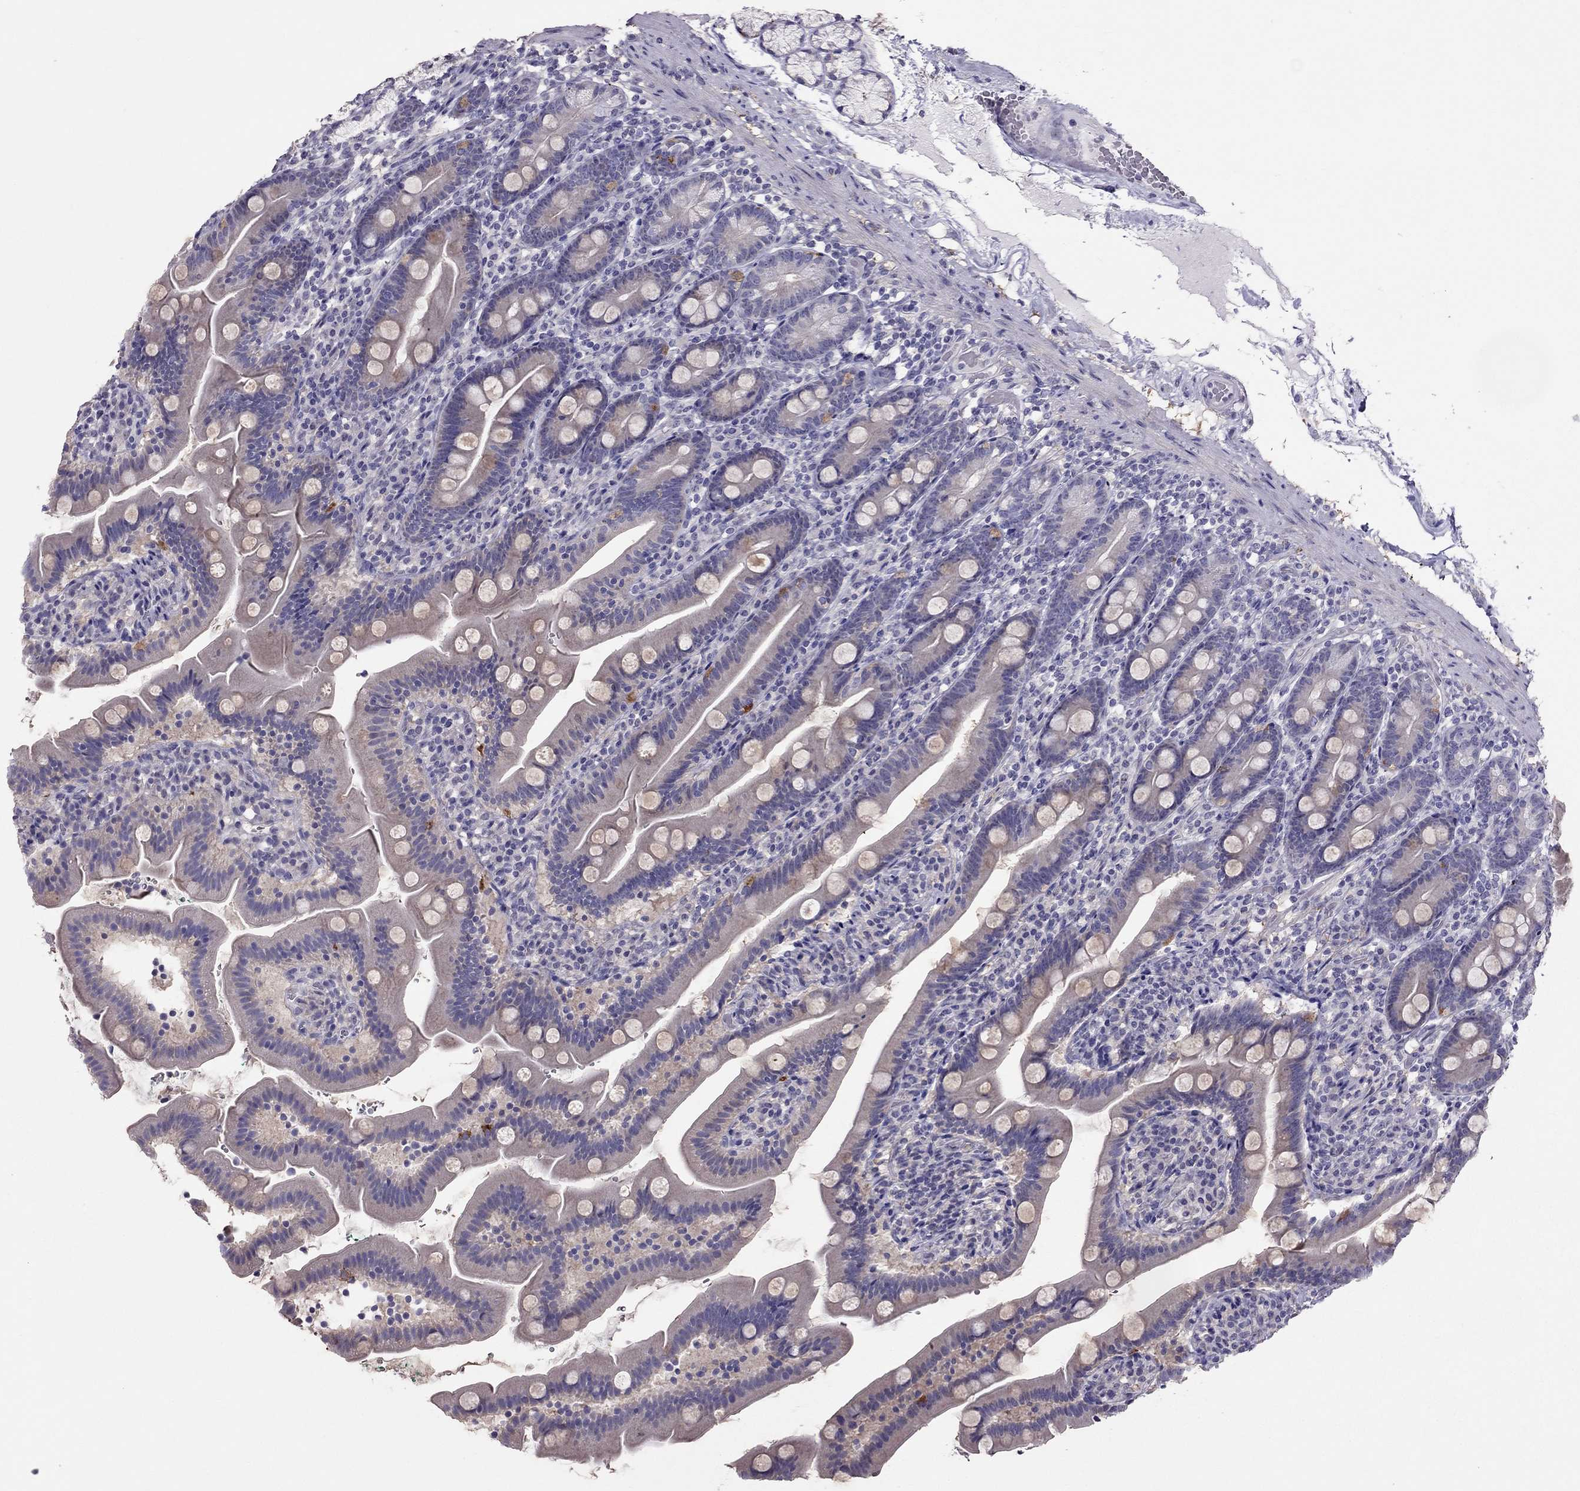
{"staining": {"intensity": "negative", "quantity": "none", "location": "none"}, "tissue": "duodenum", "cell_type": "Glandular cells", "image_type": "normal", "snomed": [{"axis": "morphology", "description": "Normal tissue, NOS"}, {"axis": "topography", "description": "Duodenum"}], "caption": "Glandular cells show no significant protein positivity in normal duodenum. (IHC, brightfield microscopy, high magnification).", "gene": "LRRC46", "patient": {"sex": "female", "age": 67}}